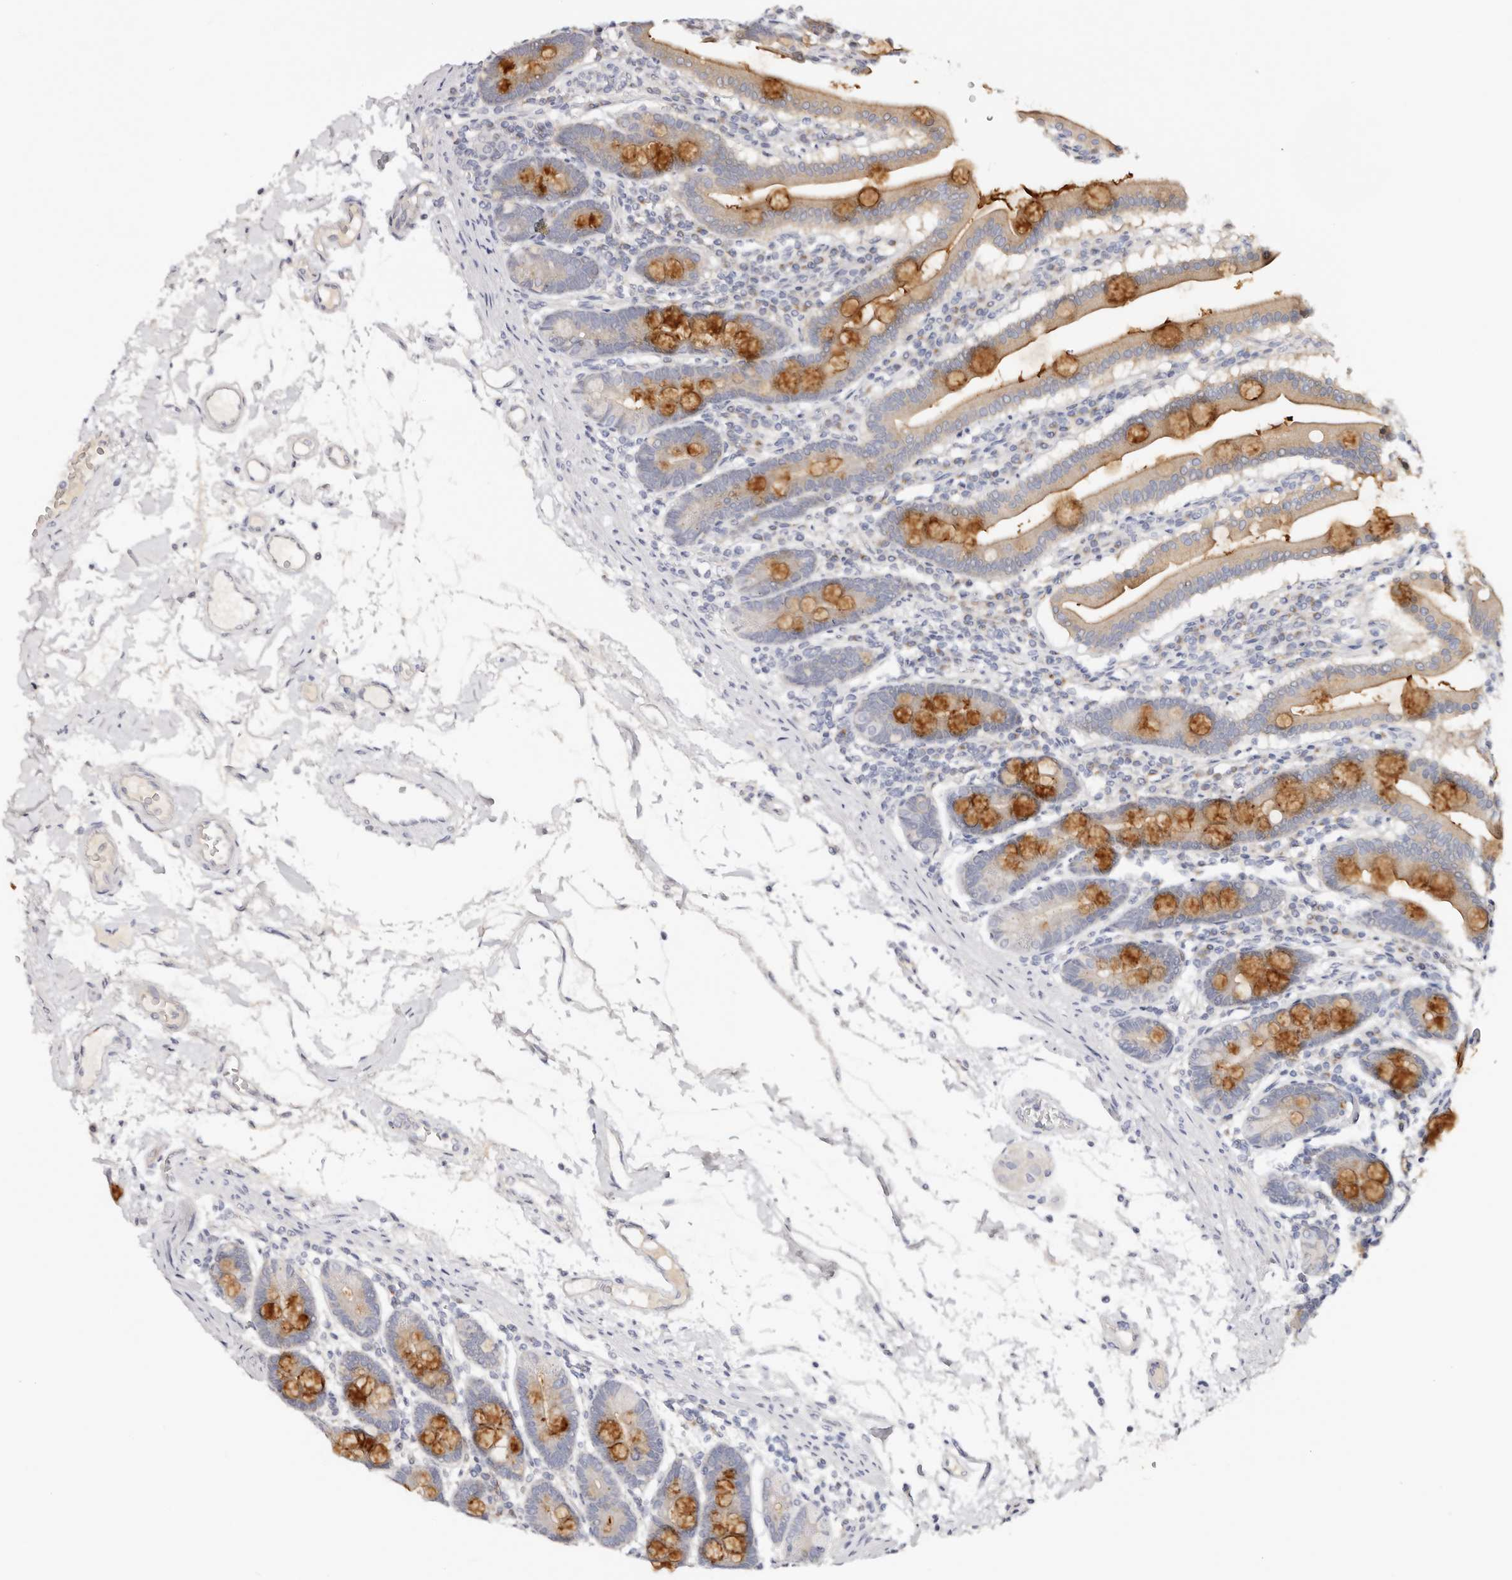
{"staining": {"intensity": "strong", "quantity": "25%-75%", "location": "cytoplasmic/membranous"}, "tissue": "duodenum", "cell_type": "Glandular cells", "image_type": "normal", "snomed": [{"axis": "morphology", "description": "Normal tissue, NOS"}, {"axis": "morphology", "description": "Adenocarcinoma, NOS"}, {"axis": "topography", "description": "Pancreas"}, {"axis": "topography", "description": "Duodenum"}], "caption": "Protein analysis of unremarkable duodenum reveals strong cytoplasmic/membranous staining in approximately 25%-75% of glandular cells.", "gene": "DNASE1", "patient": {"sex": "male", "age": 50}}